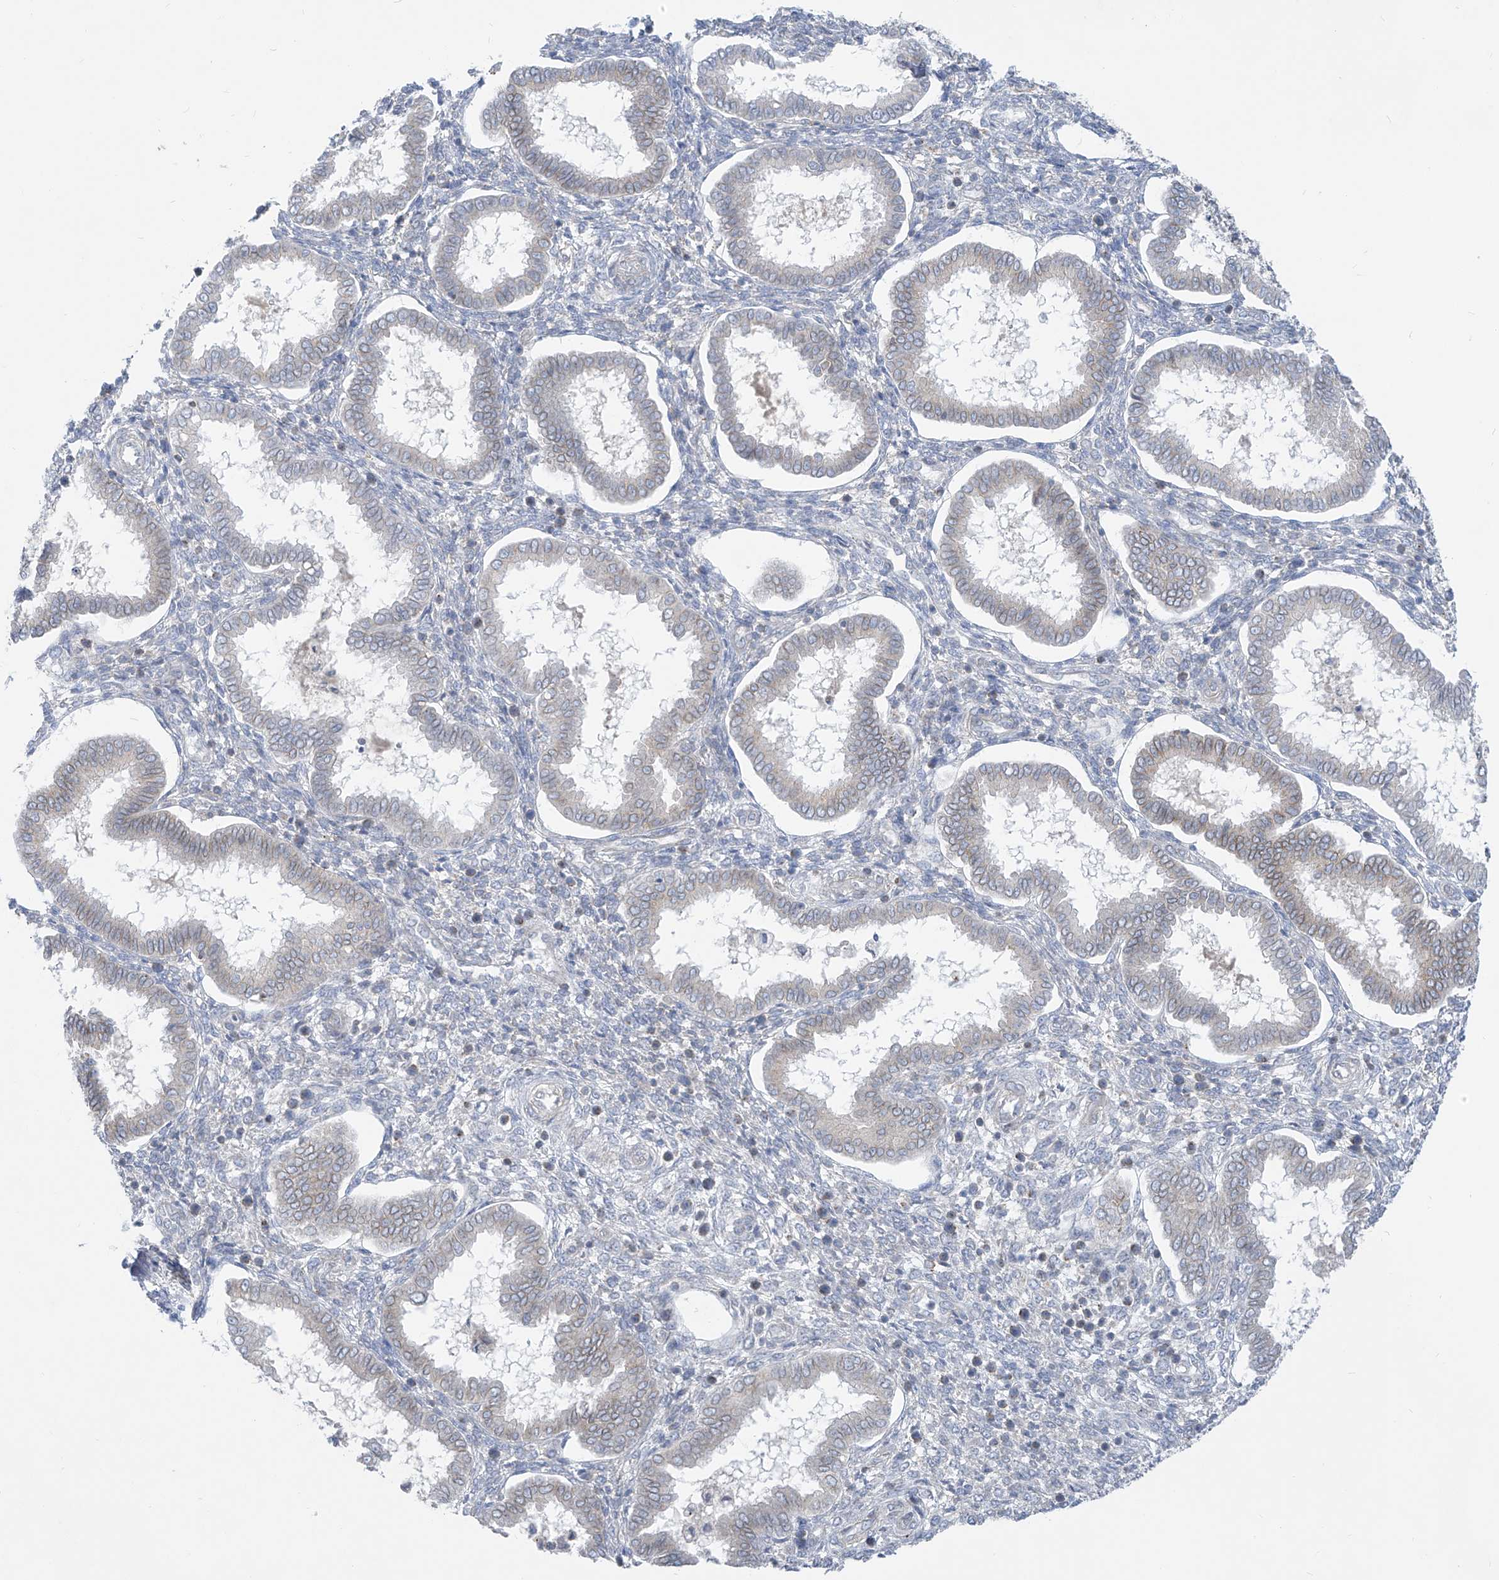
{"staining": {"intensity": "negative", "quantity": "none", "location": "none"}, "tissue": "endometrium", "cell_type": "Cells in endometrial stroma", "image_type": "normal", "snomed": [{"axis": "morphology", "description": "Normal tissue, NOS"}, {"axis": "topography", "description": "Endometrium"}], "caption": "IHC micrograph of unremarkable endometrium stained for a protein (brown), which shows no expression in cells in endometrial stroma.", "gene": "KRTAP25", "patient": {"sex": "female", "age": 24}}